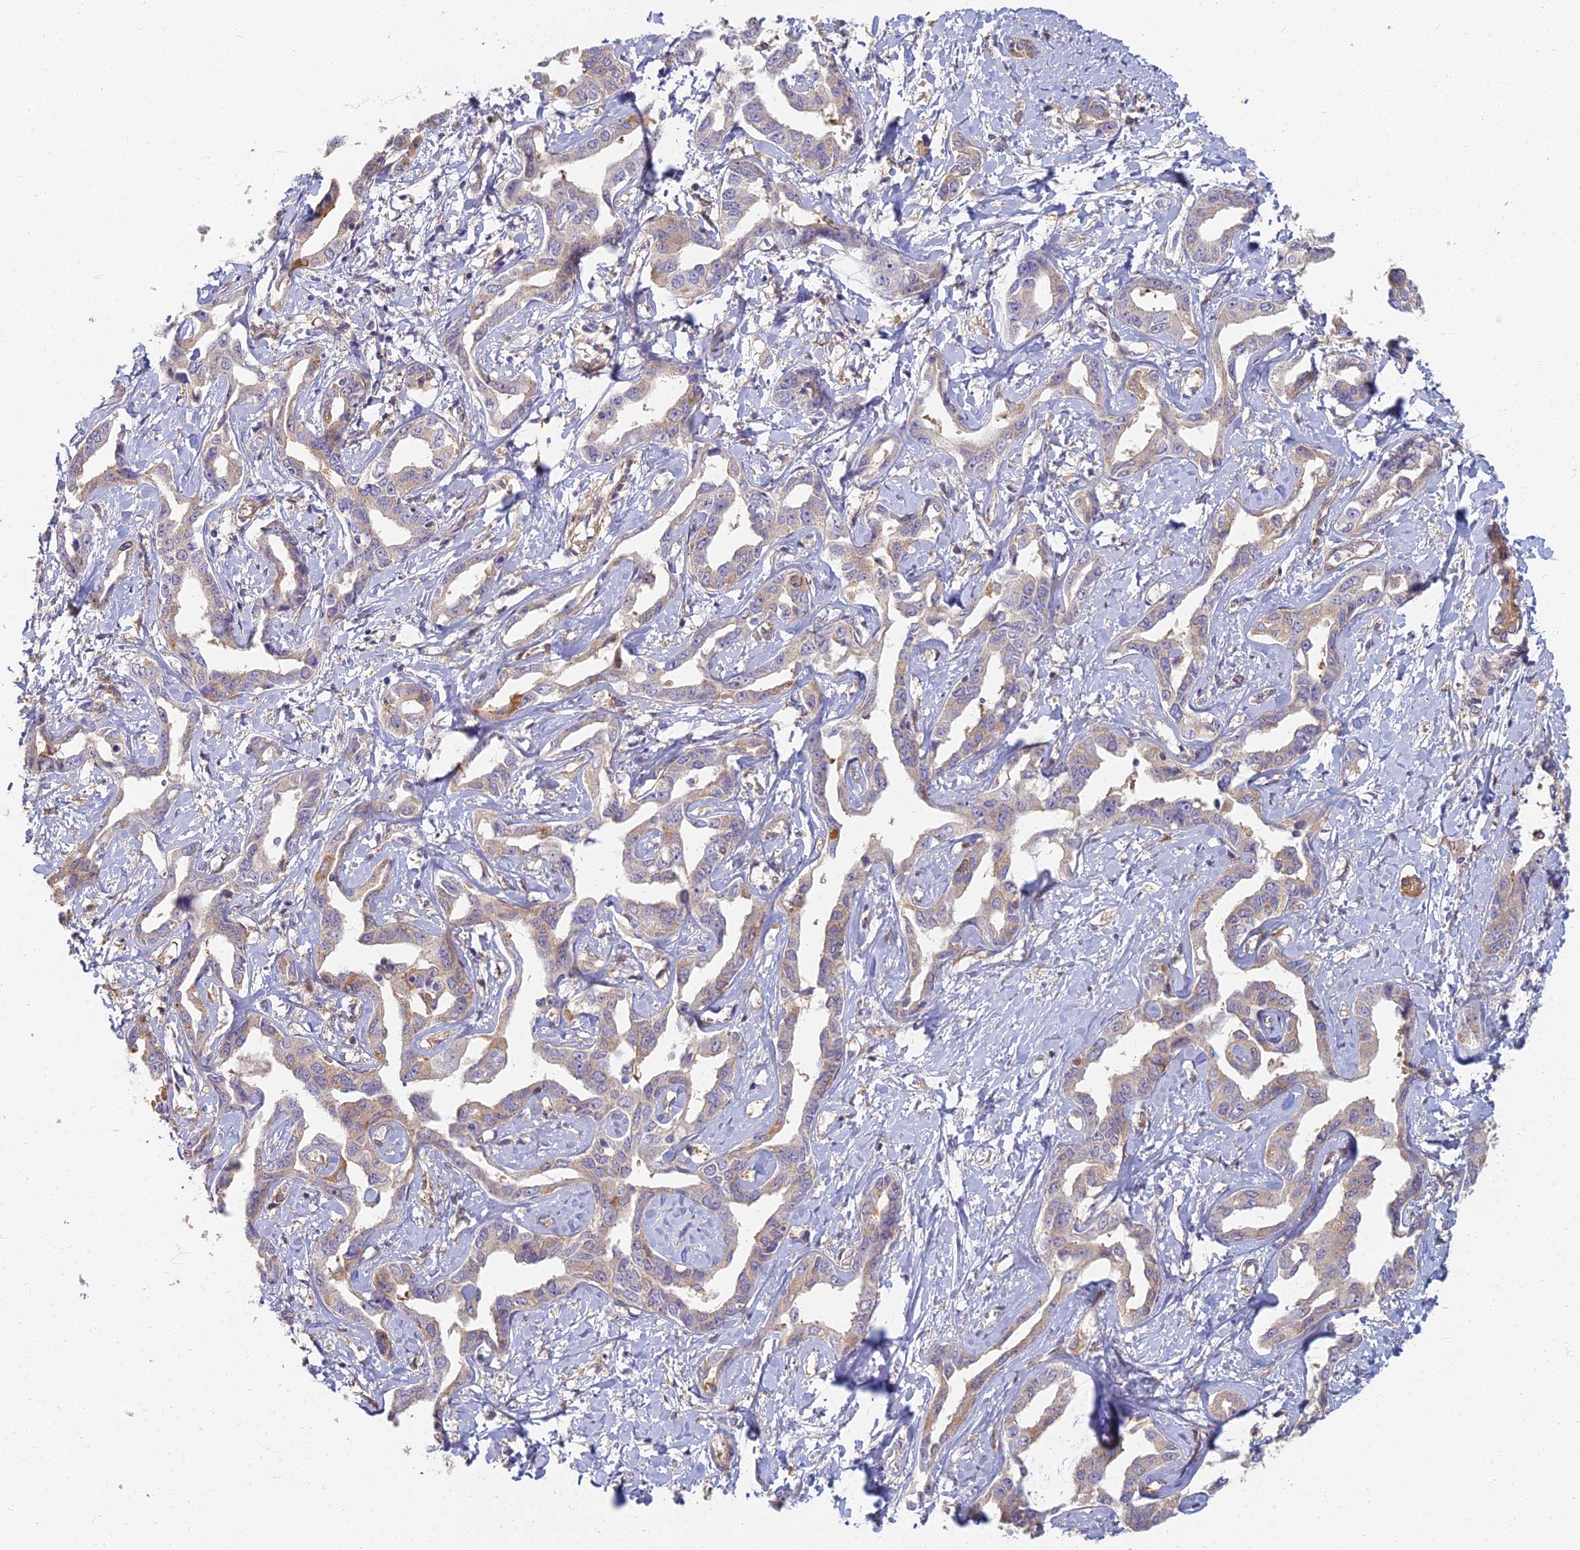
{"staining": {"intensity": "weak", "quantity": "<25%", "location": "cytoplasmic/membranous"}, "tissue": "liver cancer", "cell_type": "Tumor cells", "image_type": "cancer", "snomed": [{"axis": "morphology", "description": "Cholangiocarcinoma"}, {"axis": "topography", "description": "Liver"}], "caption": "Human liver cancer (cholangiocarcinoma) stained for a protein using immunohistochemistry (IHC) reveals no expression in tumor cells.", "gene": "RBSN", "patient": {"sex": "male", "age": 59}}